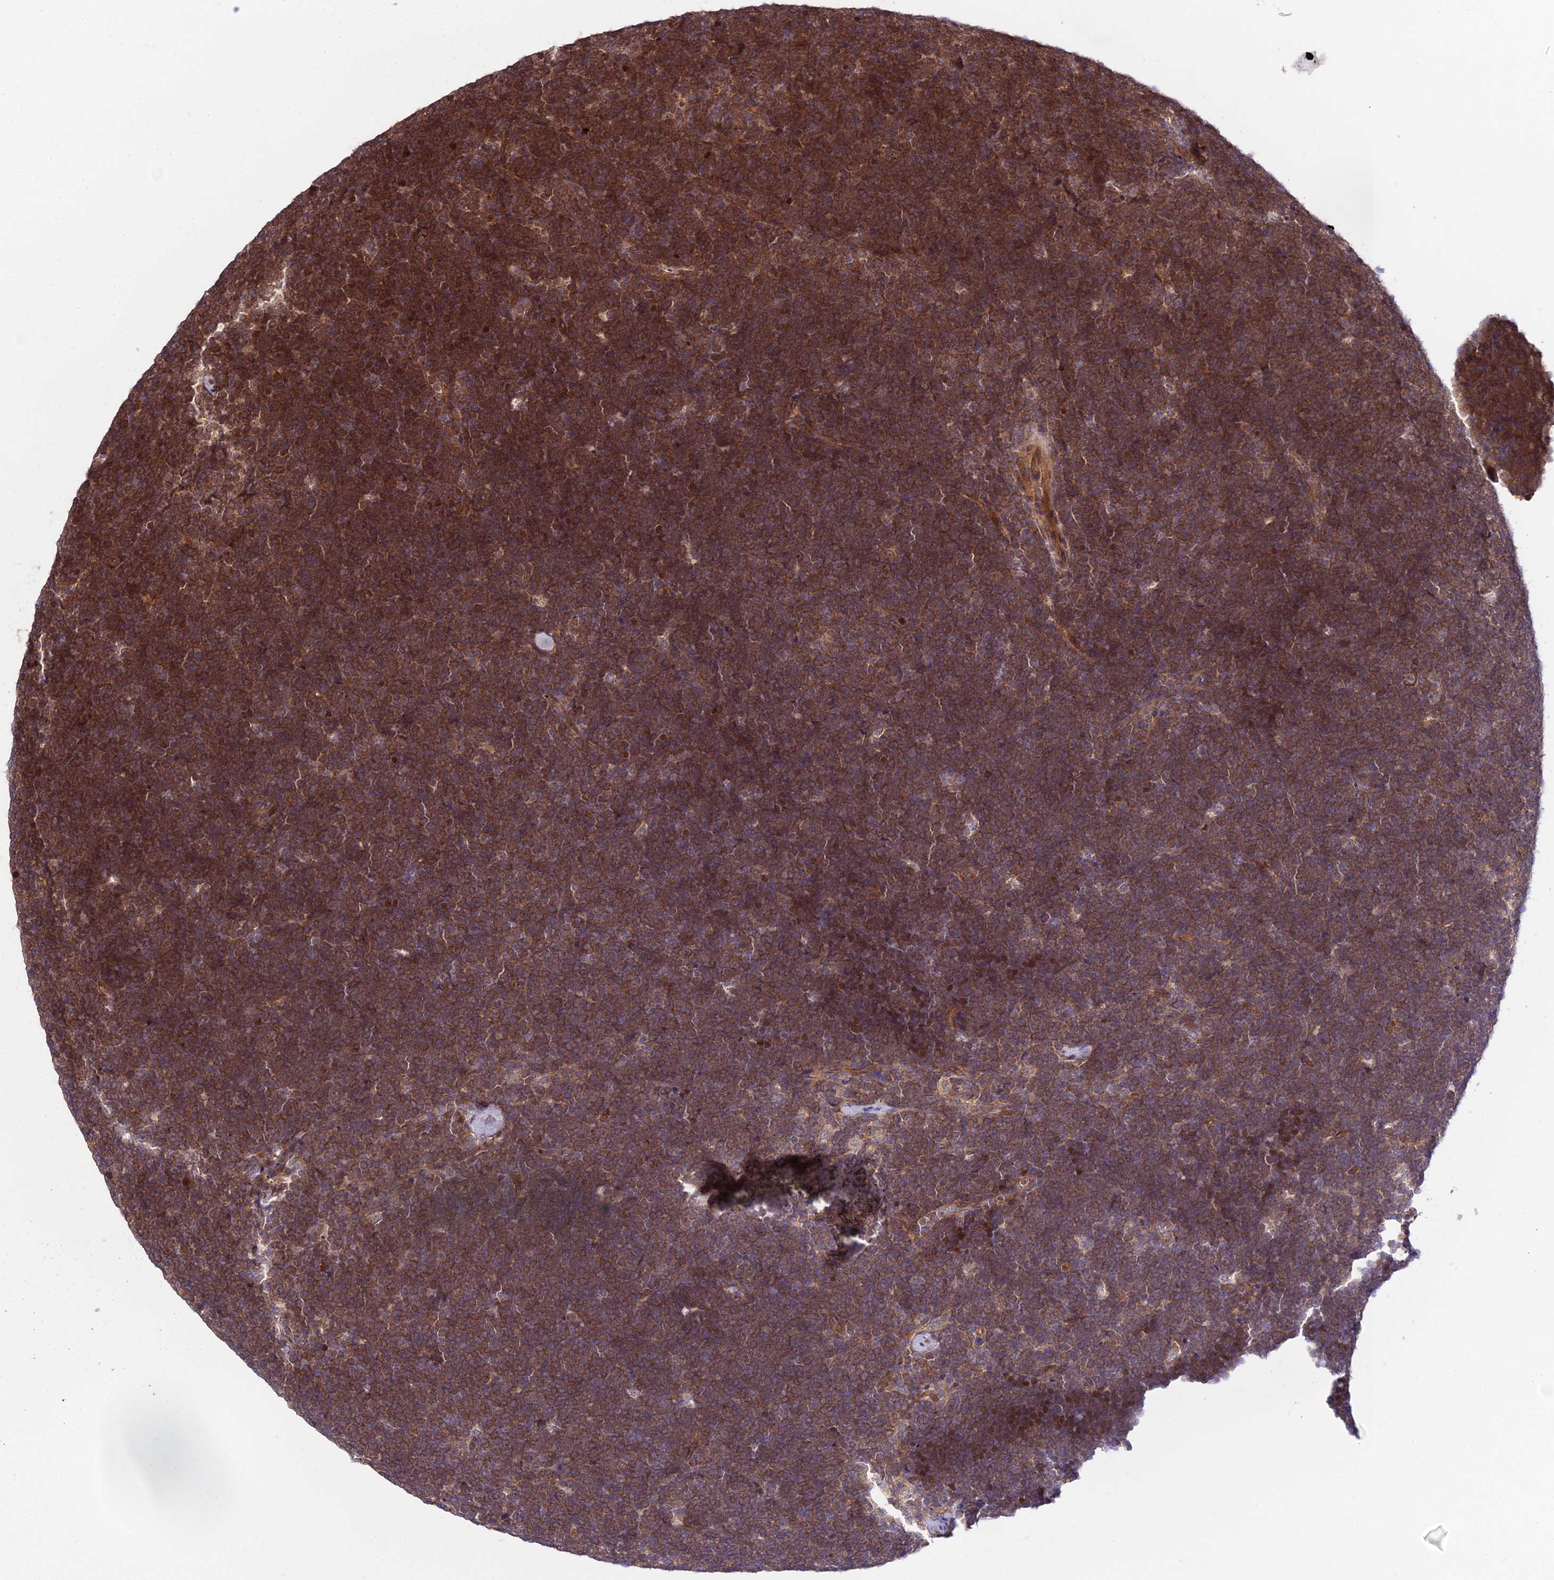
{"staining": {"intensity": "strong", "quantity": ">75%", "location": "cytoplasmic/membranous,nuclear"}, "tissue": "lymphoma", "cell_type": "Tumor cells", "image_type": "cancer", "snomed": [{"axis": "morphology", "description": "Malignant lymphoma, non-Hodgkin's type, High grade"}, {"axis": "topography", "description": "Lymph node"}], "caption": "Protein expression analysis of high-grade malignant lymphoma, non-Hodgkin's type exhibits strong cytoplasmic/membranous and nuclear expression in approximately >75% of tumor cells. Nuclei are stained in blue.", "gene": "SMG6", "patient": {"sex": "male", "age": 13}}